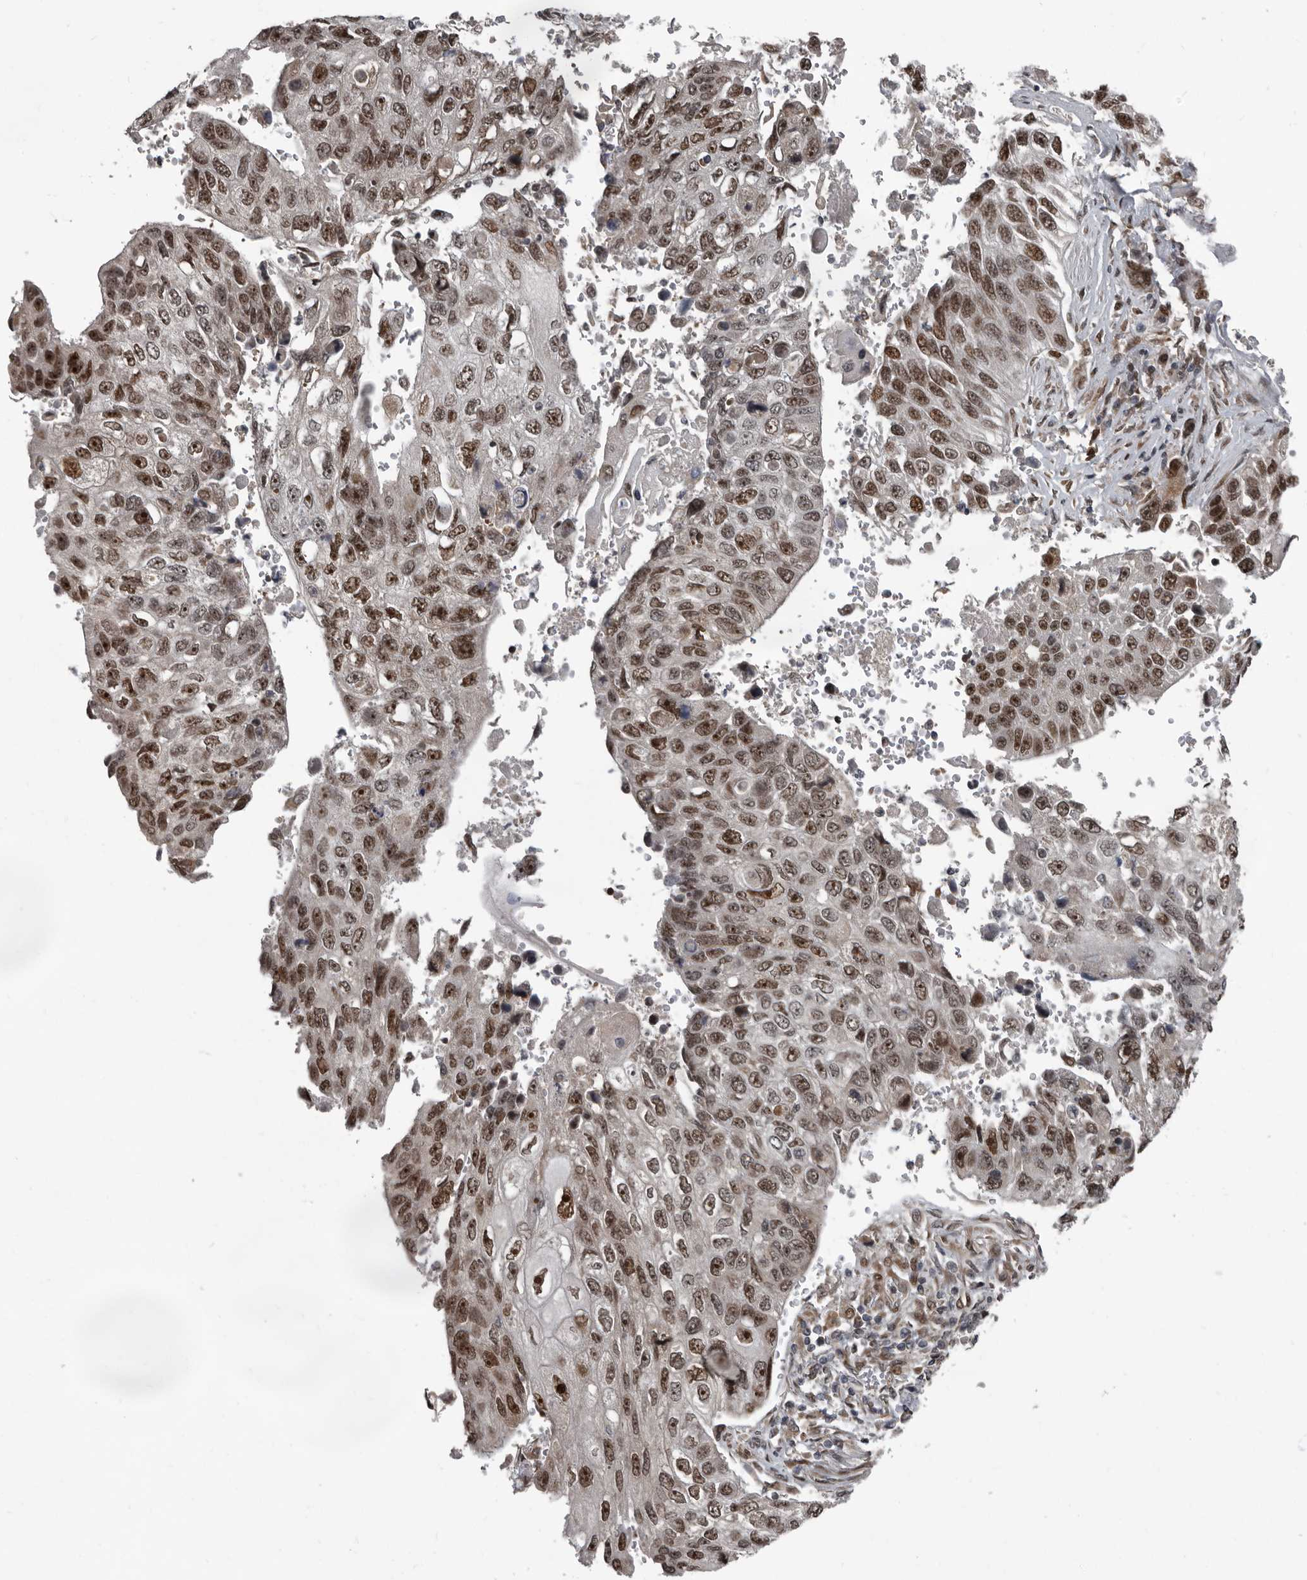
{"staining": {"intensity": "moderate", "quantity": ">75%", "location": "nuclear"}, "tissue": "lung cancer", "cell_type": "Tumor cells", "image_type": "cancer", "snomed": [{"axis": "morphology", "description": "Squamous cell carcinoma, NOS"}, {"axis": "topography", "description": "Lung"}], "caption": "Immunohistochemistry (IHC) micrograph of neoplastic tissue: lung cancer (squamous cell carcinoma) stained using immunohistochemistry demonstrates medium levels of moderate protein expression localized specifically in the nuclear of tumor cells, appearing as a nuclear brown color.", "gene": "CHD1L", "patient": {"sex": "male", "age": 61}}